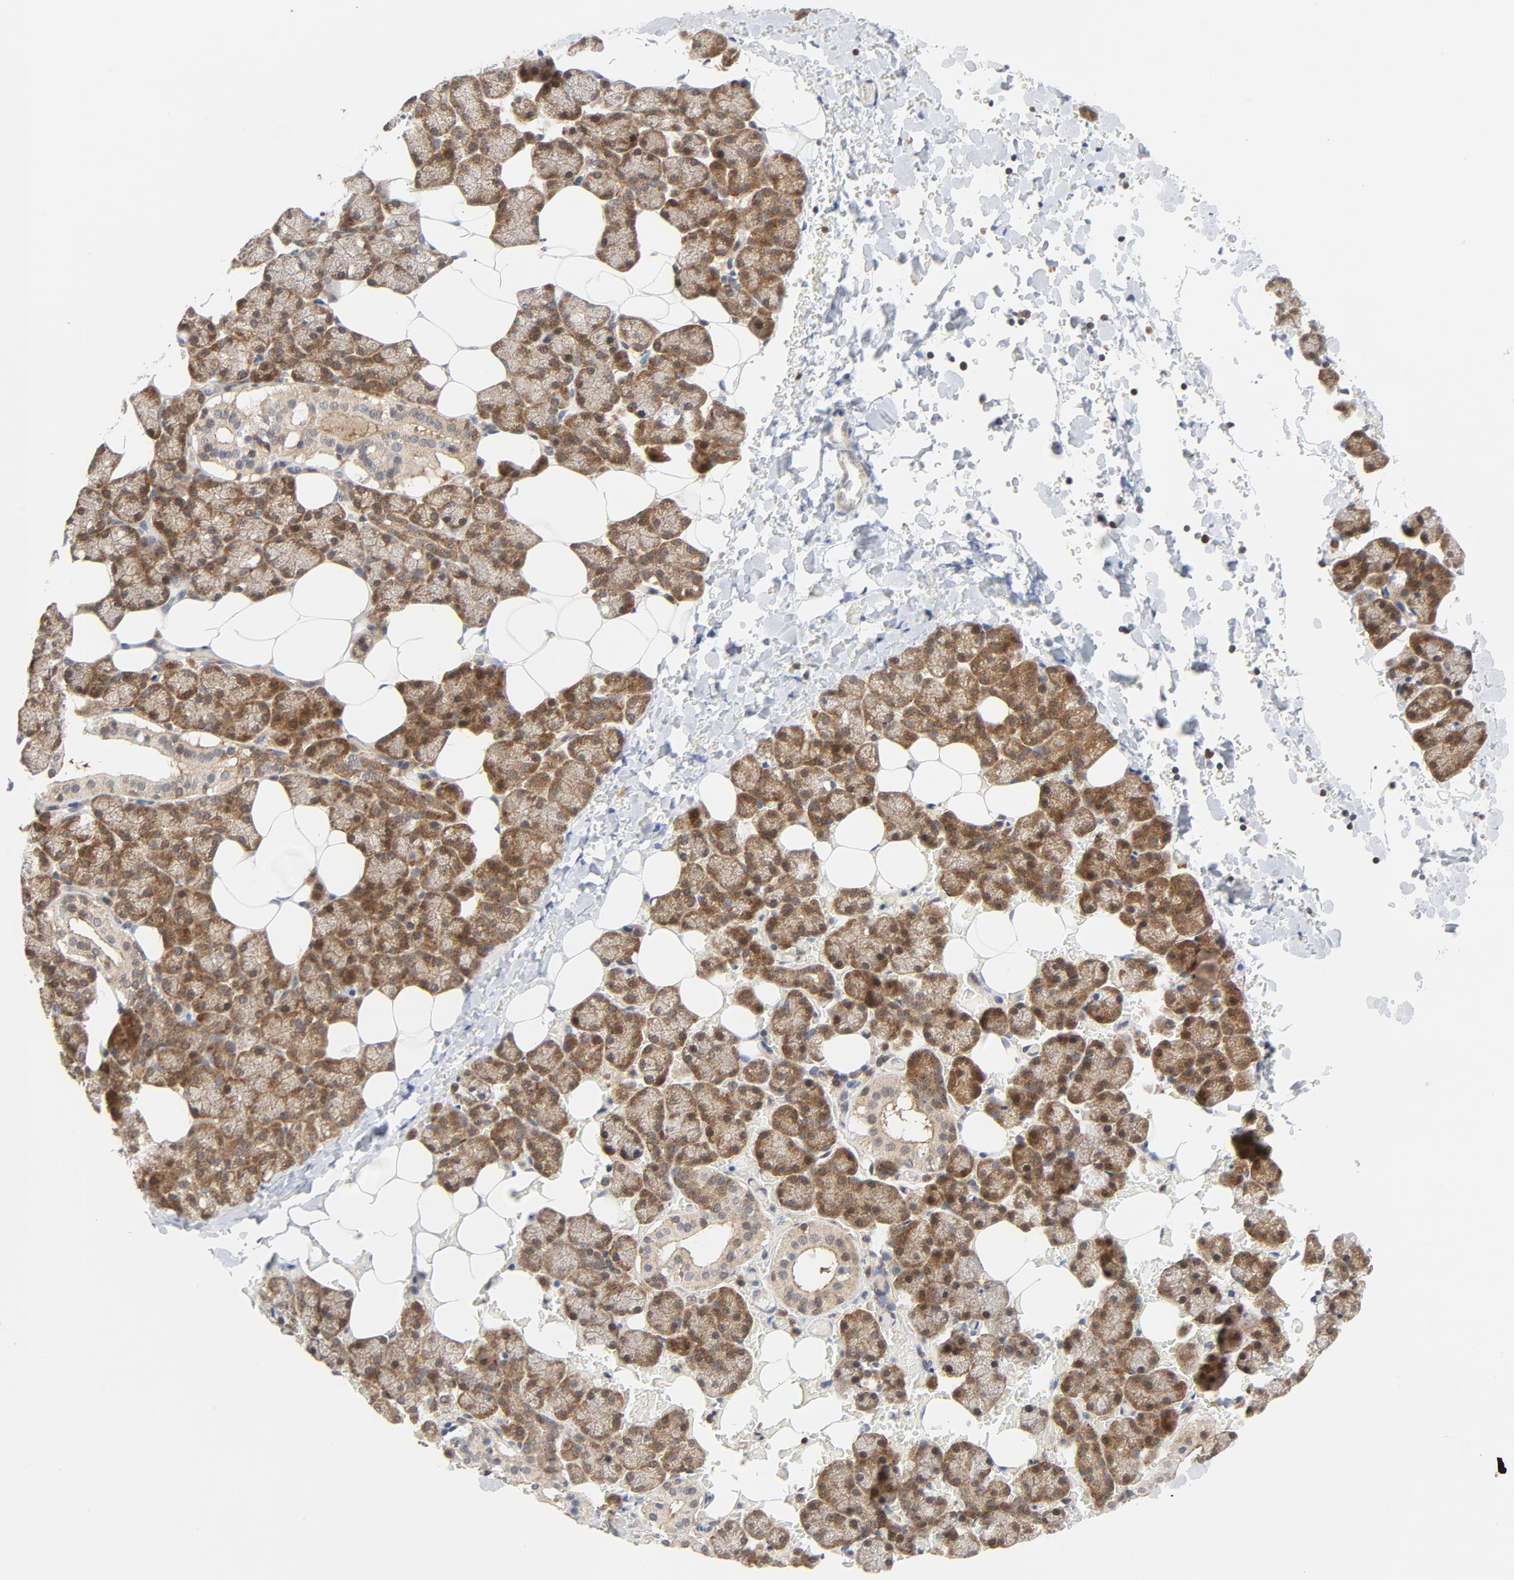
{"staining": {"intensity": "weak", "quantity": ">75%", "location": "cytoplasmic/membranous,nuclear"}, "tissue": "salivary gland", "cell_type": "Glandular cells", "image_type": "normal", "snomed": [{"axis": "morphology", "description": "Normal tissue, NOS"}, {"axis": "topography", "description": "Lymph node"}, {"axis": "topography", "description": "Salivary gland"}], "caption": "Protein expression analysis of unremarkable human salivary gland reveals weak cytoplasmic/membranous,nuclear staining in approximately >75% of glandular cells.", "gene": "MAP2K7", "patient": {"sex": "male", "age": 8}}